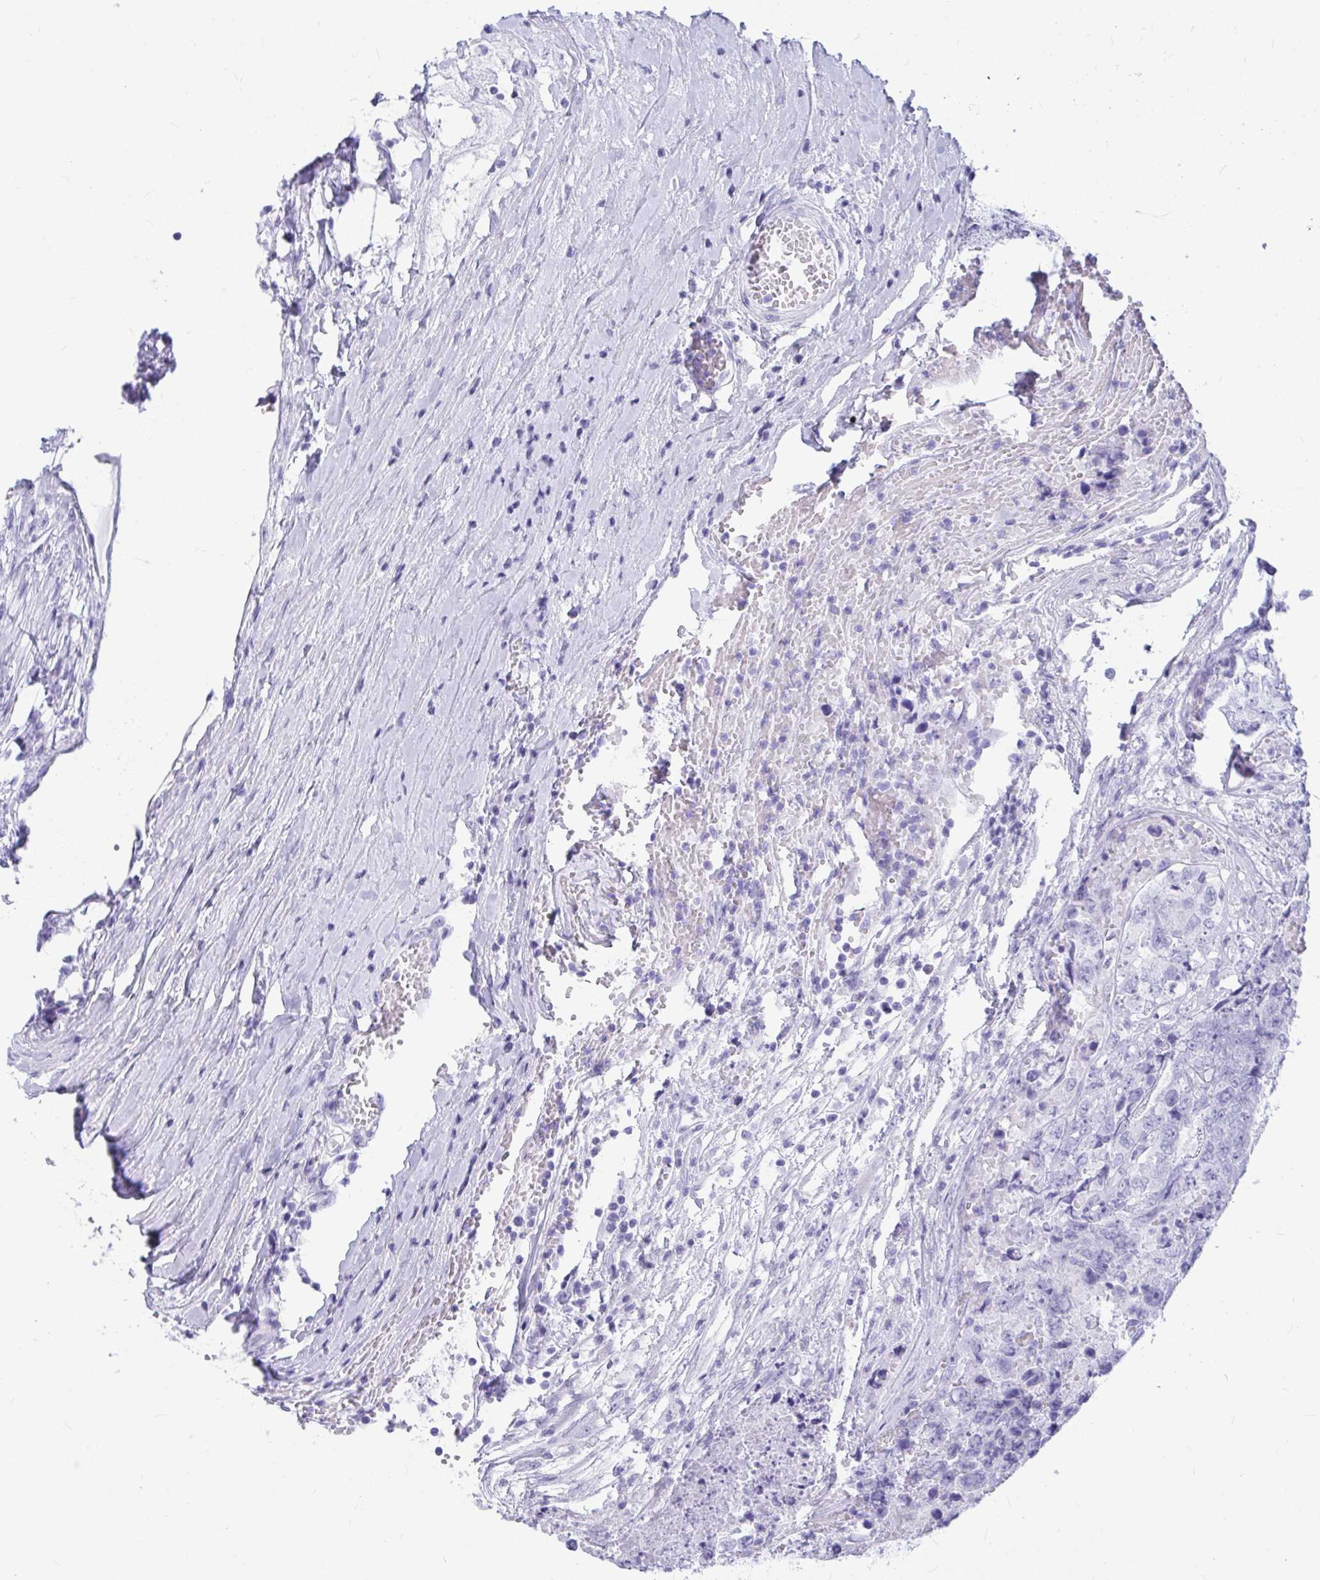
{"staining": {"intensity": "negative", "quantity": "none", "location": "none"}, "tissue": "testis cancer", "cell_type": "Tumor cells", "image_type": "cancer", "snomed": [{"axis": "morphology", "description": "Normal tissue, NOS"}, {"axis": "morphology", "description": "Carcinoma, Embryonal, NOS"}, {"axis": "topography", "description": "Testis"}, {"axis": "topography", "description": "Epididymis"}], "caption": "Tumor cells are negative for brown protein staining in testis embryonal carcinoma.", "gene": "OR5J2", "patient": {"sex": "male", "age": 25}}